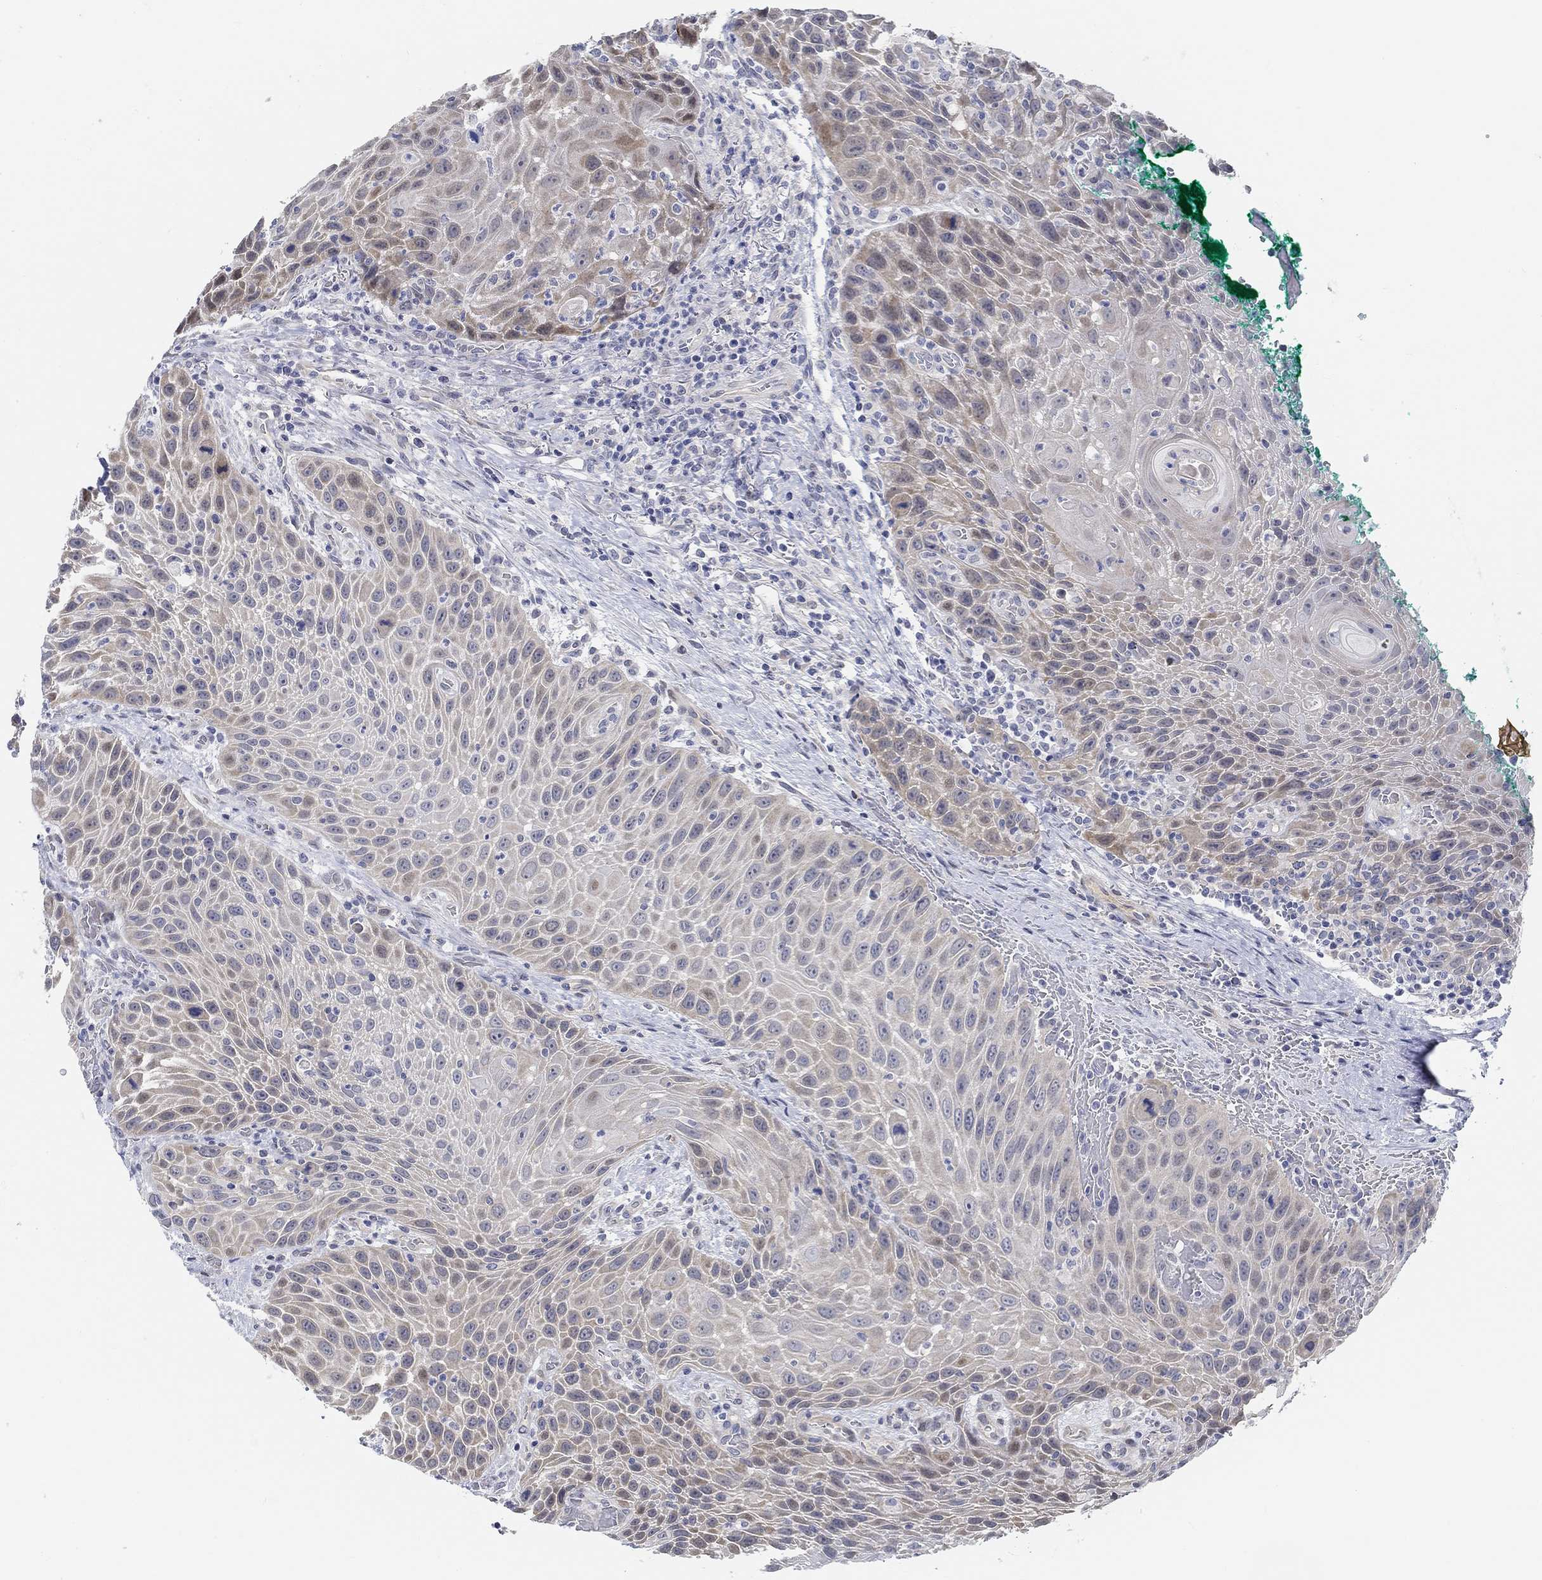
{"staining": {"intensity": "weak", "quantity": ">75%", "location": "cytoplasmic/membranous"}, "tissue": "head and neck cancer", "cell_type": "Tumor cells", "image_type": "cancer", "snomed": [{"axis": "morphology", "description": "Squamous cell carcinoma, NOS"}, {"axis": "topography", "description": "Head-Neck"}], "caption": "Weak cytoplasmic/membranous protein positivity is present in about >75% of tumor cells in squamous cell carcinoma (head and neck).", "gene": "SNTG2", "patient": {"sex": "male", "age": 69}}